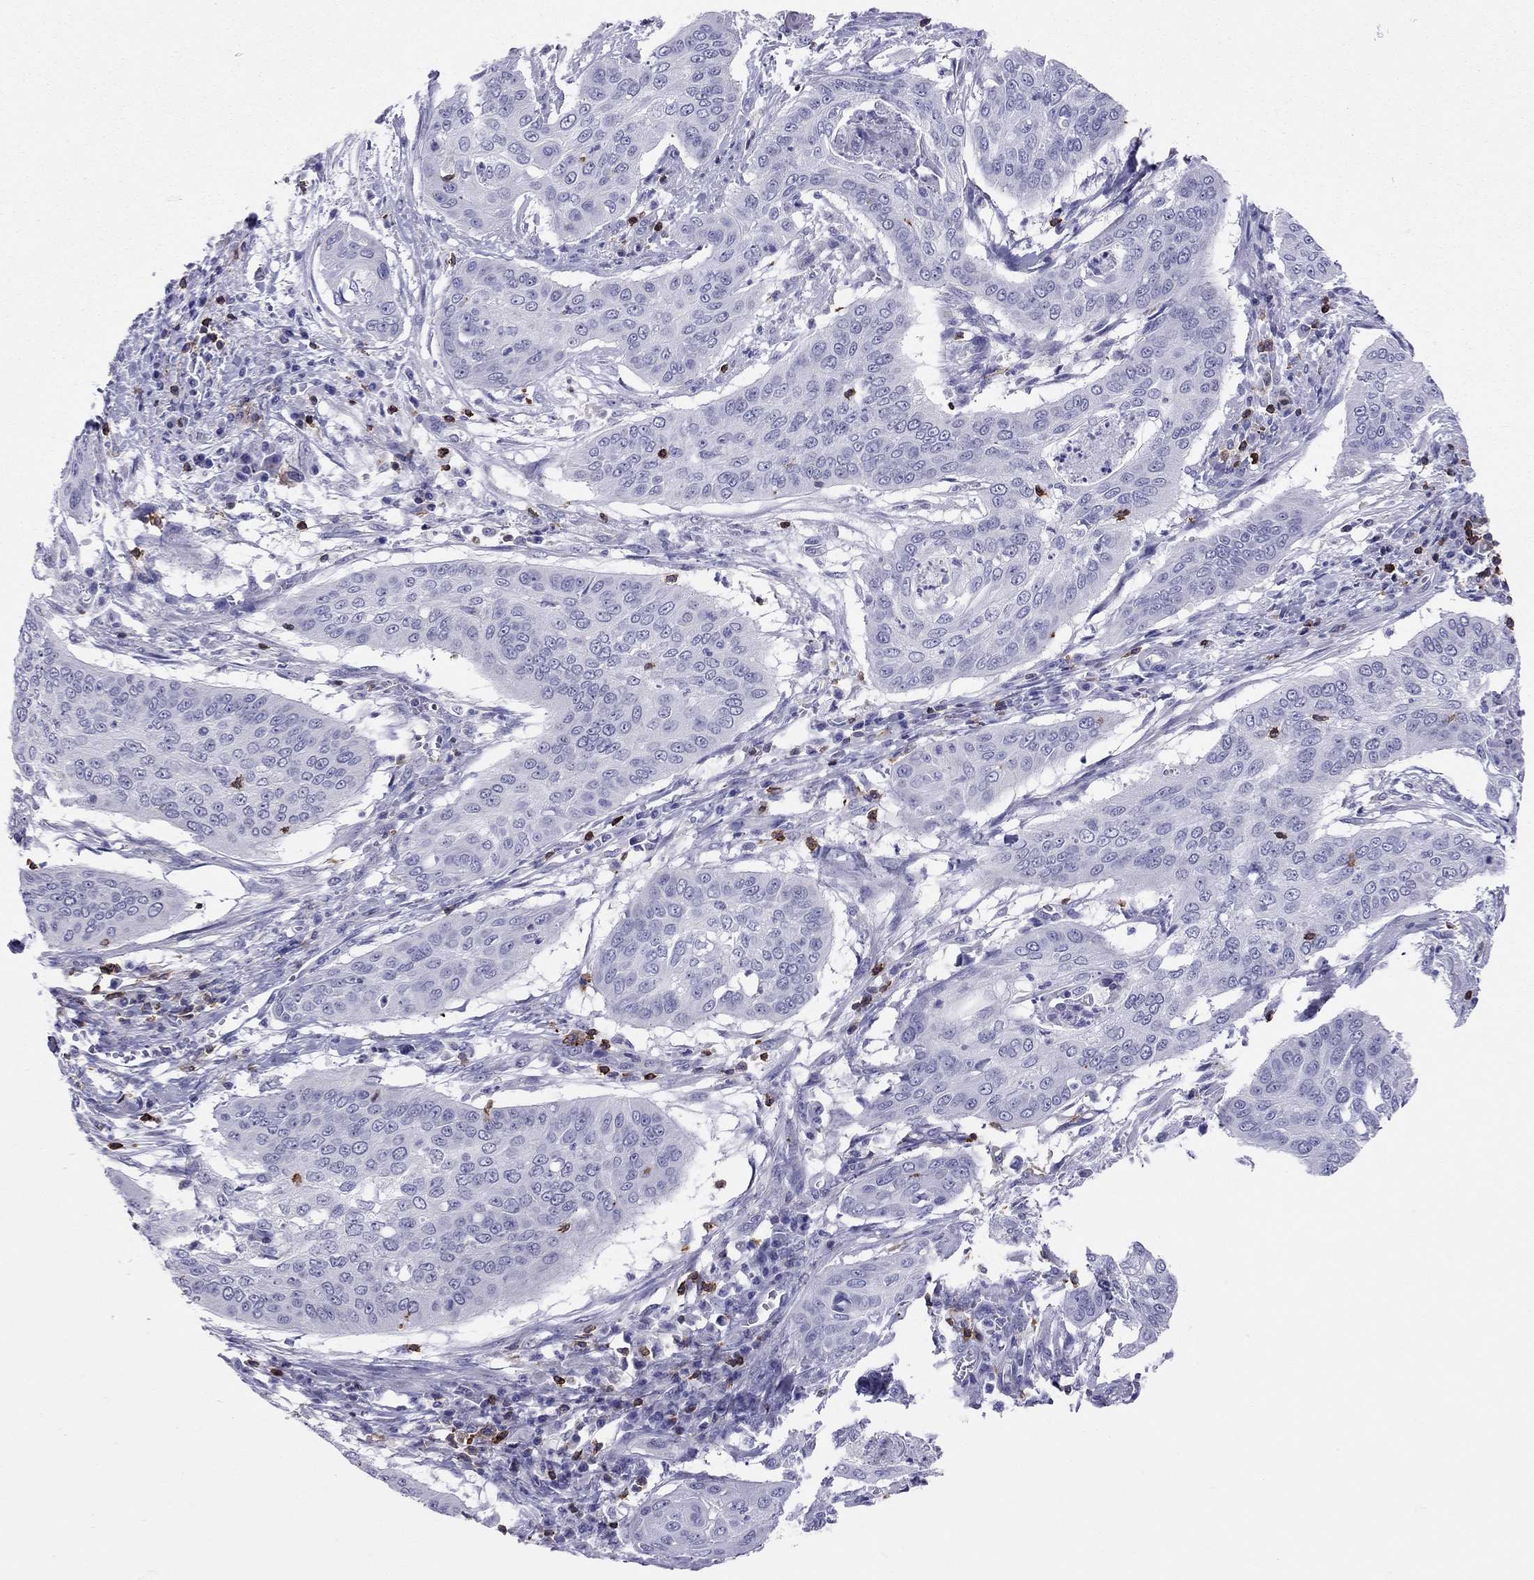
{"staining": {"intensity": "negative", "quantity": "none", "location": "none"}, "tissue": "cervical cancer", "cell_type": "Tumor cells", "image_type": "cancer", "snomed": [{"axis": "morphology", "description": "Squamous cell carcinoma, NOS"}, {"axis": "topography", "description": "Cervix"}], "caption": "Cervical squamous cell carcinoma was stained to show a protein in brown. There is no significant expression in tumor cells. The staining is performed using DAB (3,3'-diaminobenzidine) brown chromogen with nuclei counter-stained in using hematoxylin.", "gene": "MND1", "patient": {"sex": "female", "age": 39}}